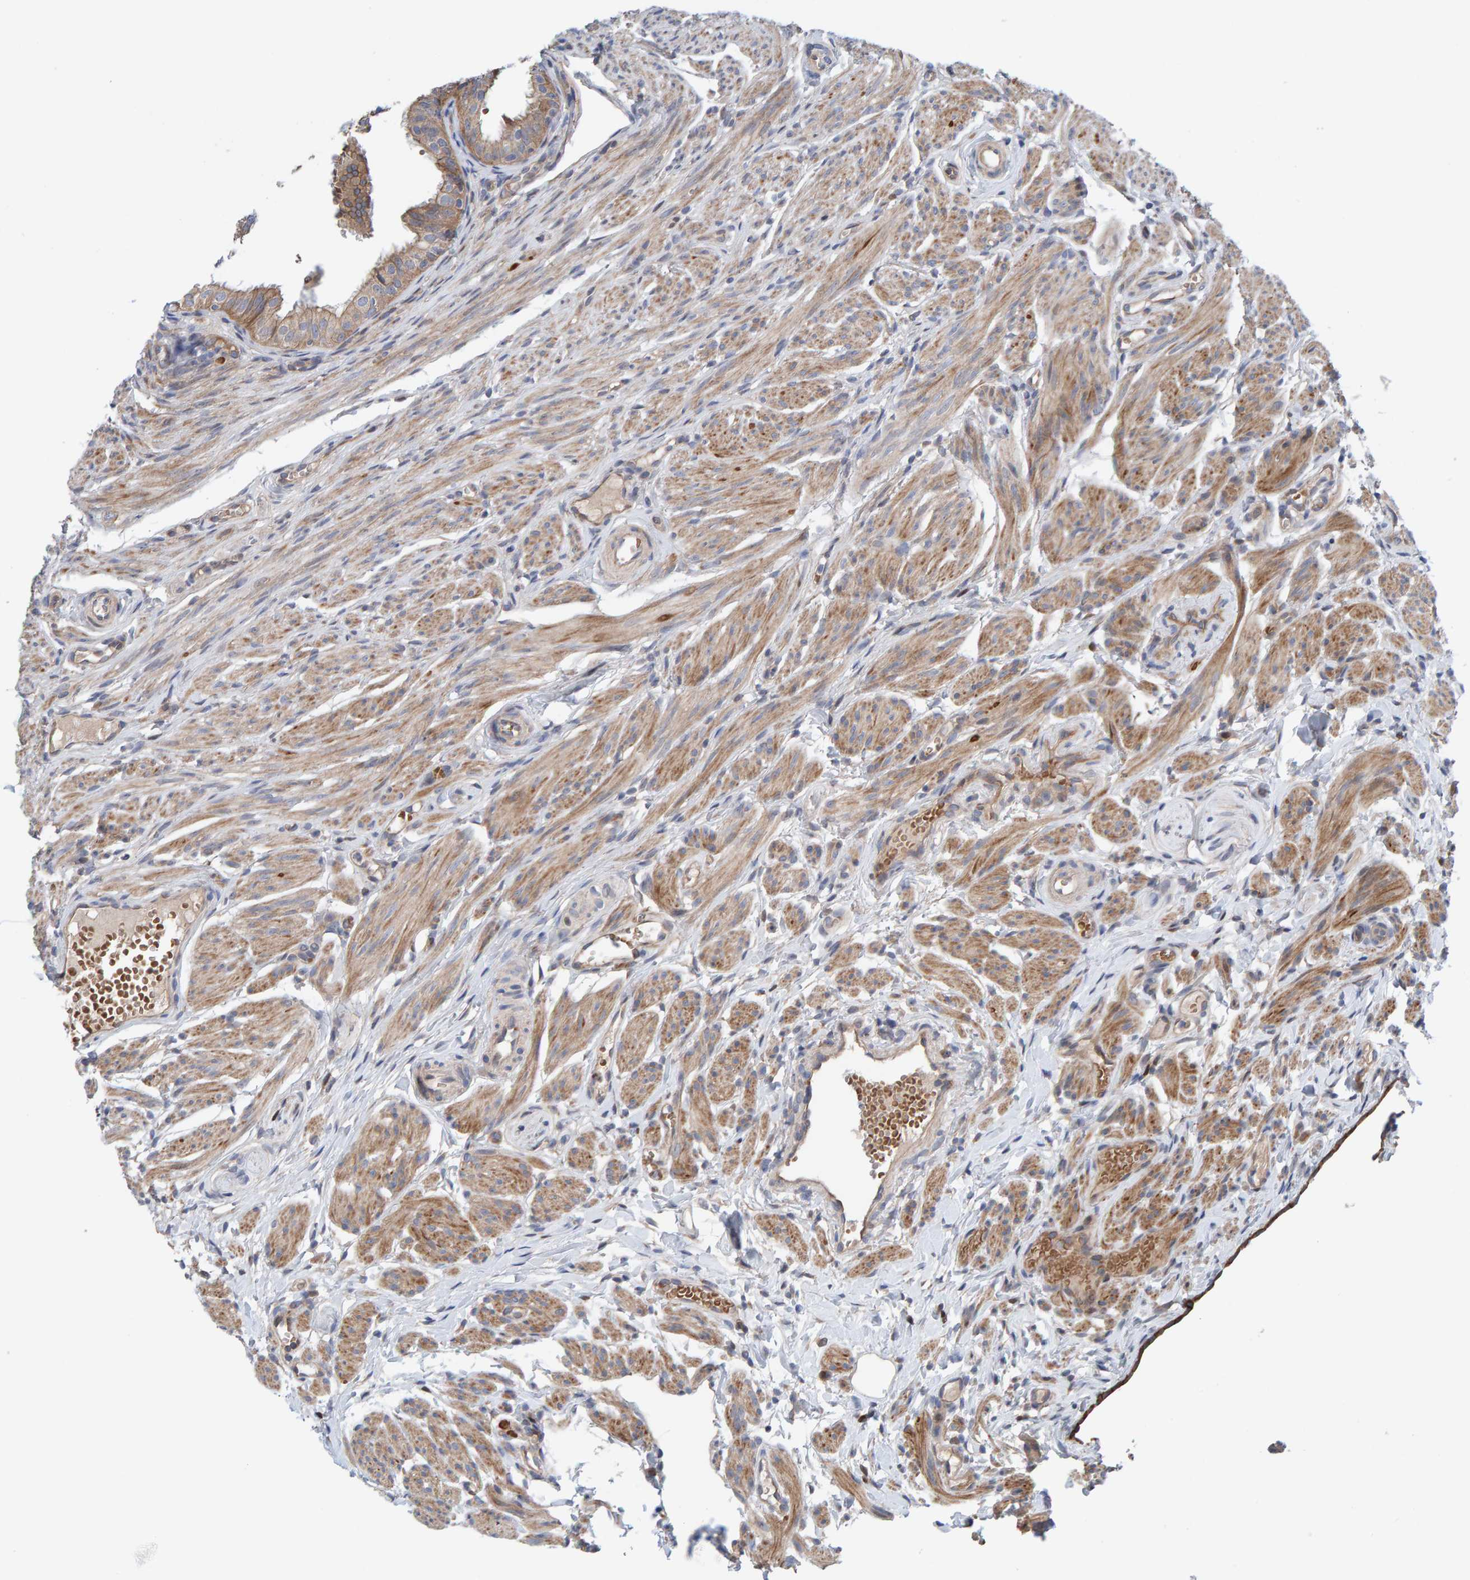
{"staining": {"intensity": "weak", "quantity": ">75%", "location": "cytoplasmic/membranous"}, "tissue": "fallopian tube", "cell_type": "Glandular cells", "image_type": "normal", "snomed": [{"axis": "morphology", "description": "Normal tissue, NOS"}, {"axis": "topography", "description": "Fallopian tube"}], "caption": "Protein expression analysis of unremarkable human fallopian tube reveals weak cytoplasmic/membranous positivity in approximately >75% of glandular cells. The staining was performed using DAB, with brown indicating positive protein expression. Nuclei are stained blue with hematoxylin.", "gene": "LRSAM1", "patient": {"sex": "female", "age": 35}}